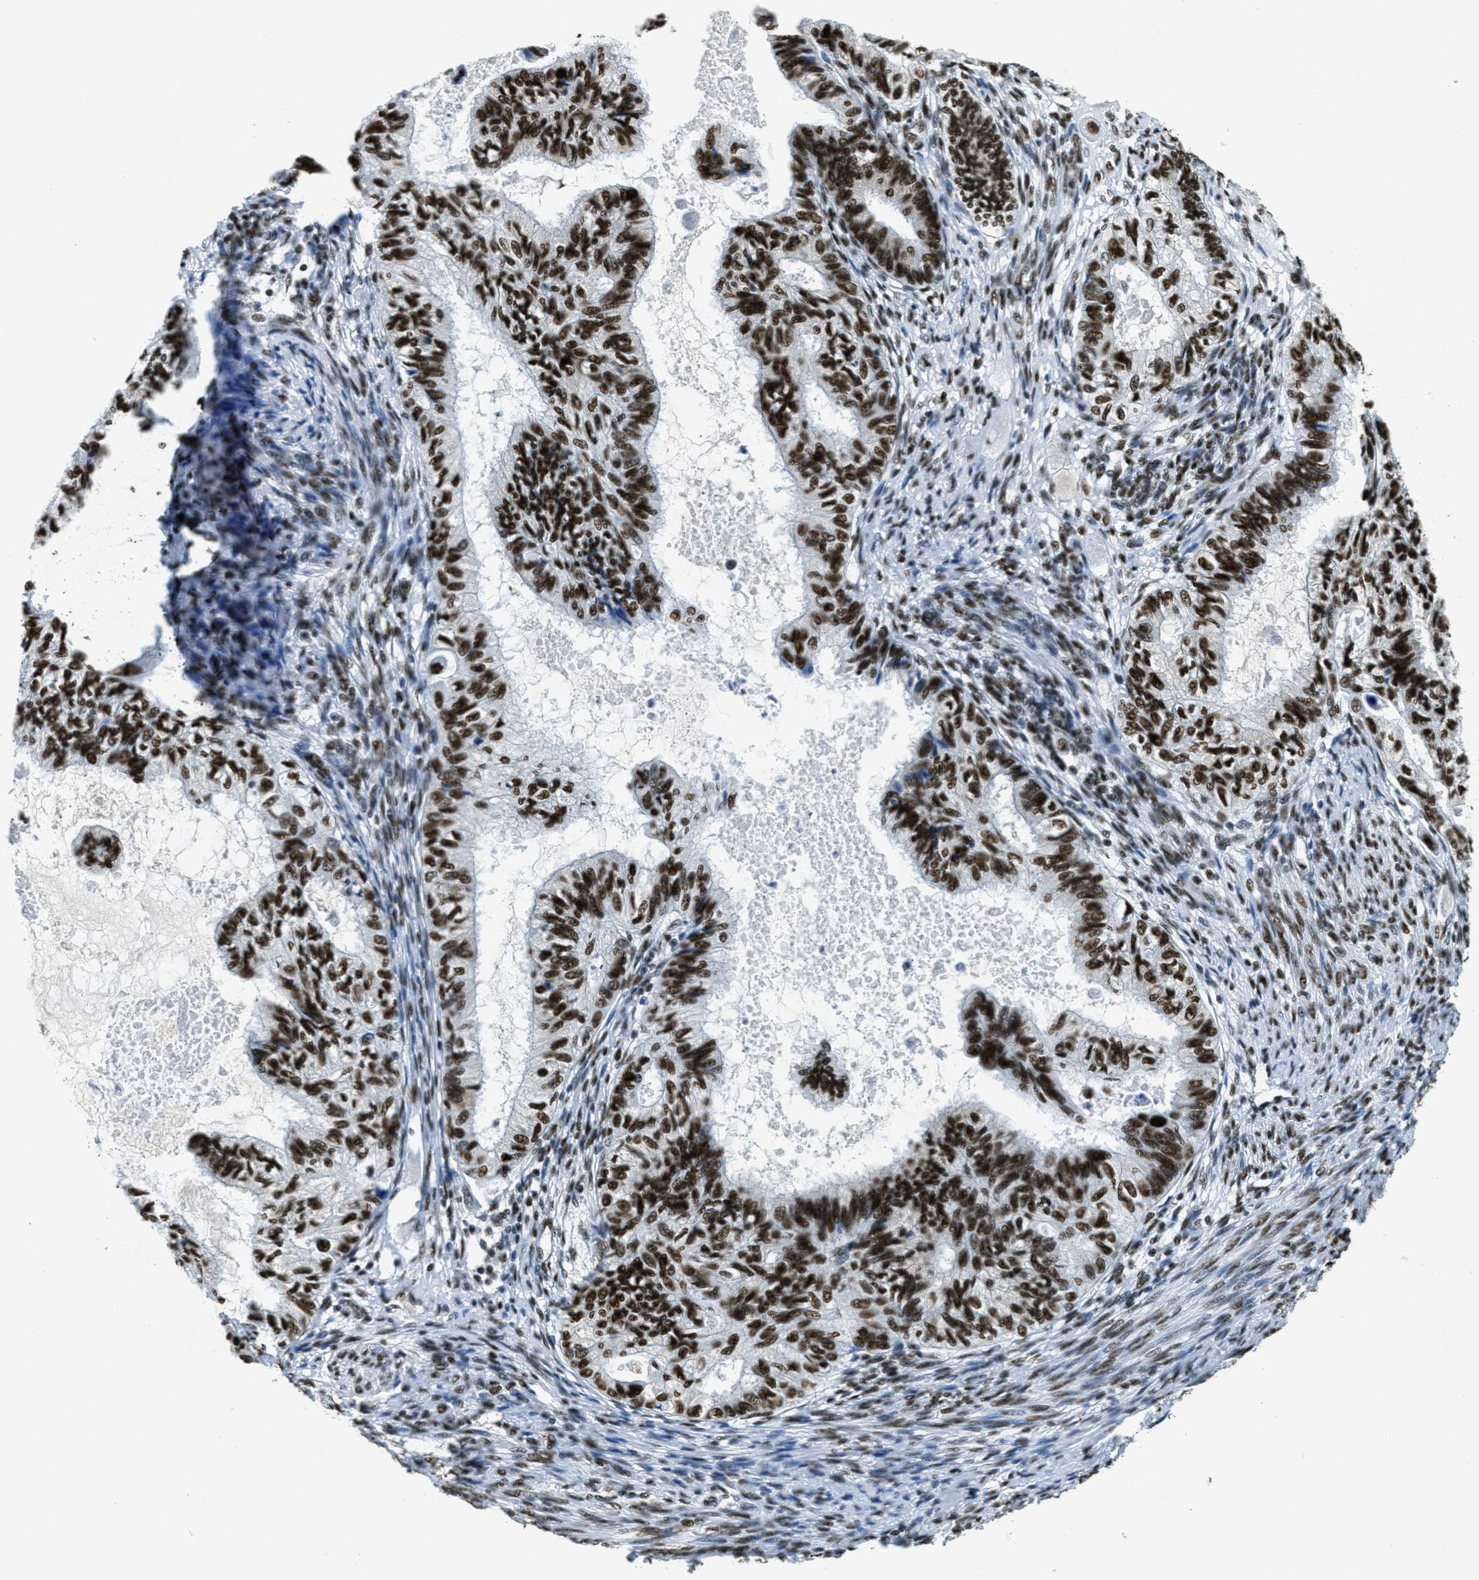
{"staining": {"intensity": "strong", "quantity": ">75%", "location": "nuclear"}, "tissue": "cervical cancer", "cell_type": "Tumor cells", "image_type": "cancer", "snomed": [{"axis": "morphology", "description": "Normal tissue, NOS"}, {"axis": "morphology", "description": "Adenocarcinoma, NOS"}, {"axis": "topography", "description": "Cervix"}, {"axis": "topography", "description": "Endometrium"}], "caption": "Protein staining by immunohistochemistry demonstrates strong nuclear positivity in about >75% of tumor cells in cervical adenocarcinoma.", "gene": "SSB", "patient": {"sex": "female", "age": 86}}